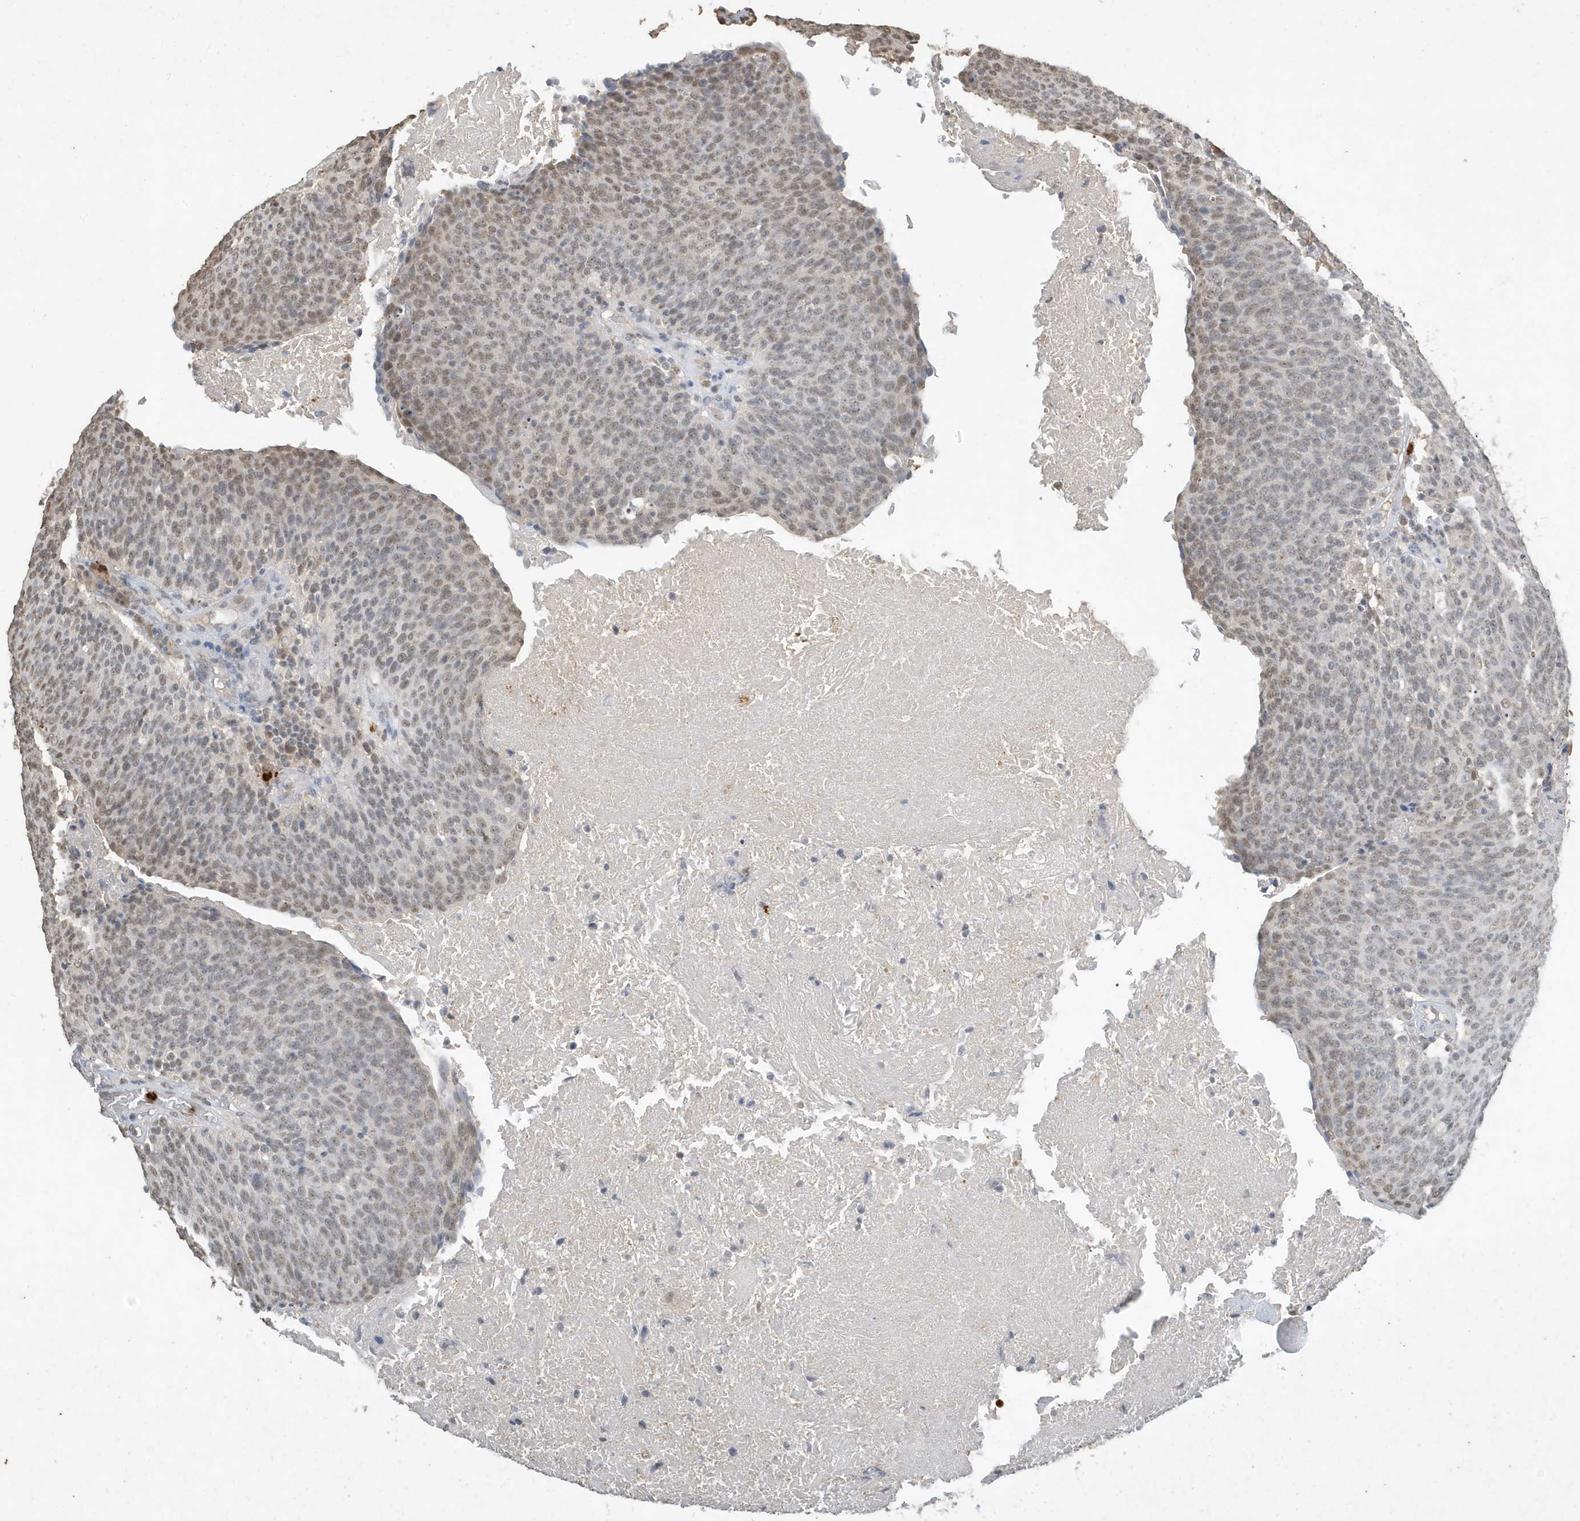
{"staining": {"intensity": "moderate", "quantity": "<25%", "location": "nuclear"}, "tissue": "head and neck cancer", "cell_type": "Tumor cells", "image_type": "cancer", "snomed": [{"axis": "morphology", "description": "Squamous cell carcinoma, NOS"}, {"axis": "morphology", "description": "Squamous cell carcinoma, metastatic, NOS"}, {"axis": "topography", "description": "Lymph node"}, {"axis": "topography", "description": "Head-Neck"}], "caption": "The photomicrograph reveals staining of squamous cell carcinoma (head and neck), revealing moderate nuclear protein expression (brown color) within tumor cells. (Brightfield microscopy of DAB IHC at high magnification).", "gene": "DEFA1", "patient": {"sex": "male", "age": 62}}